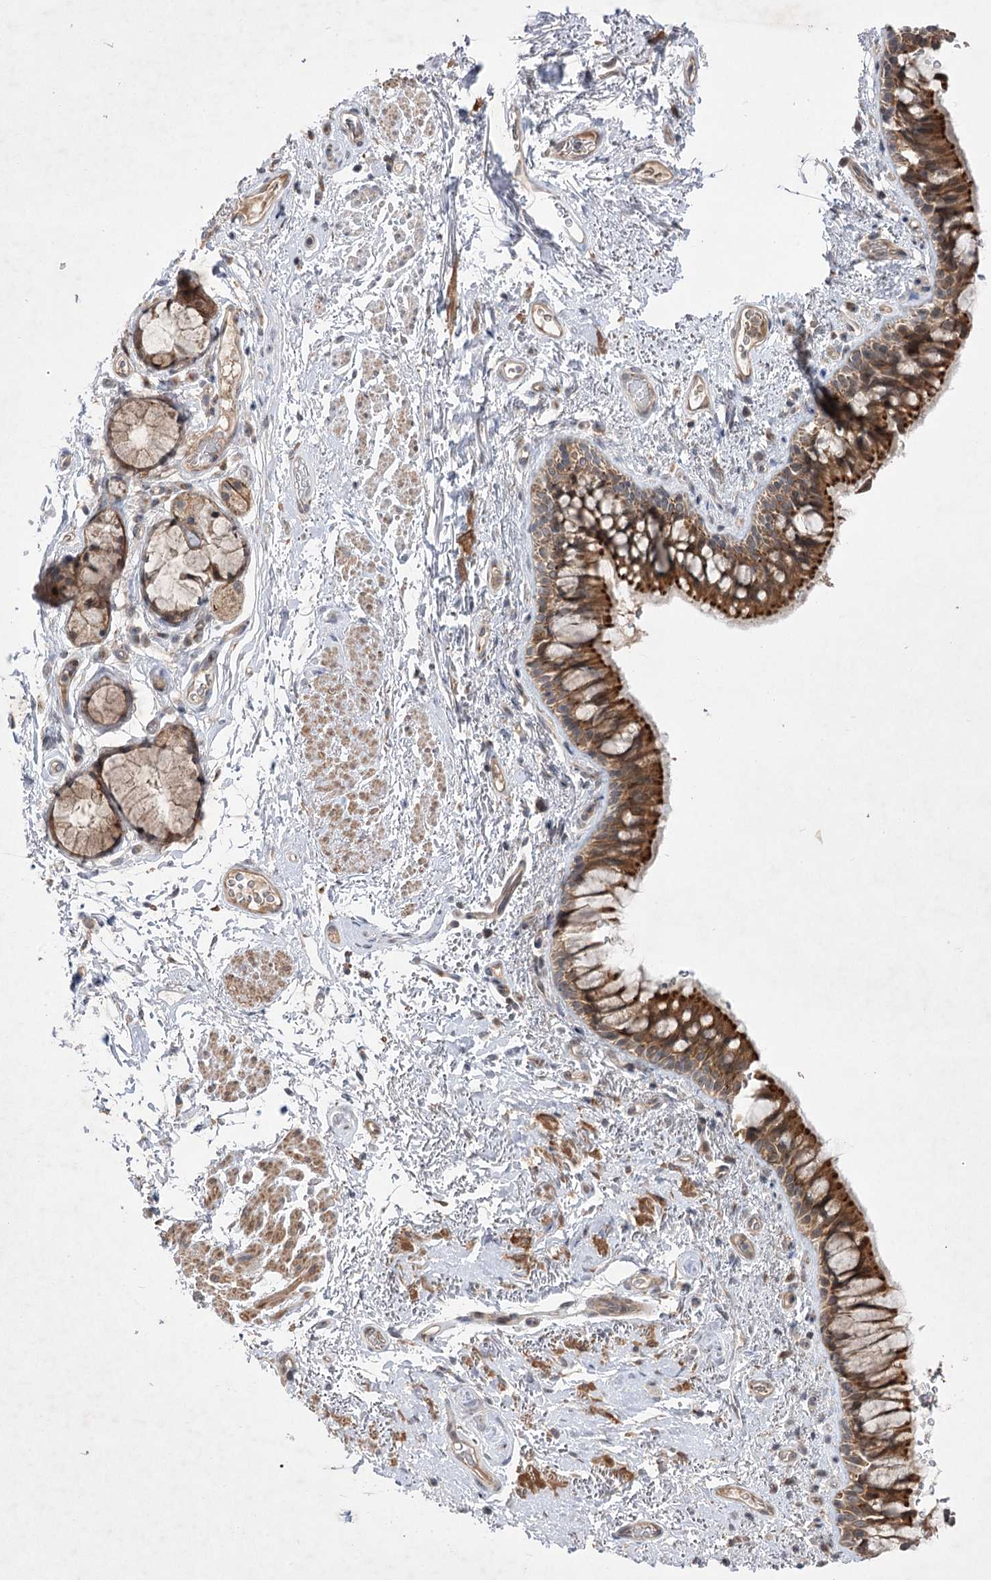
{"staining": {"intensity": "strong", "quantity": ">75%", "location": "cytoplasmic/membranous"}, "tissue": "bronchus", "cell_type": "Respiratory epithelial cells", "image_type": "normal", "snomed": [{"axis": "morphology", "description": "Normal tissue, NOS"}, {"axis": "topography", "description": "Cartilage tissue"}, {"axis": "topography", "description": "Bronchus"}], "caption": "Brown immunohistochemical staining in normal human bronchus exhibits strong cytoplasmic/membranous staining in approximately >75% of respiratory epithelial cells. Using DAB (3,3'-diaminobenzidine) (brown) and hematoxylin (blue) stains, captured at high magnification using brightfield microscopy.", "gene": "HELT", "patient": {"sex": "female", "age": 73}}